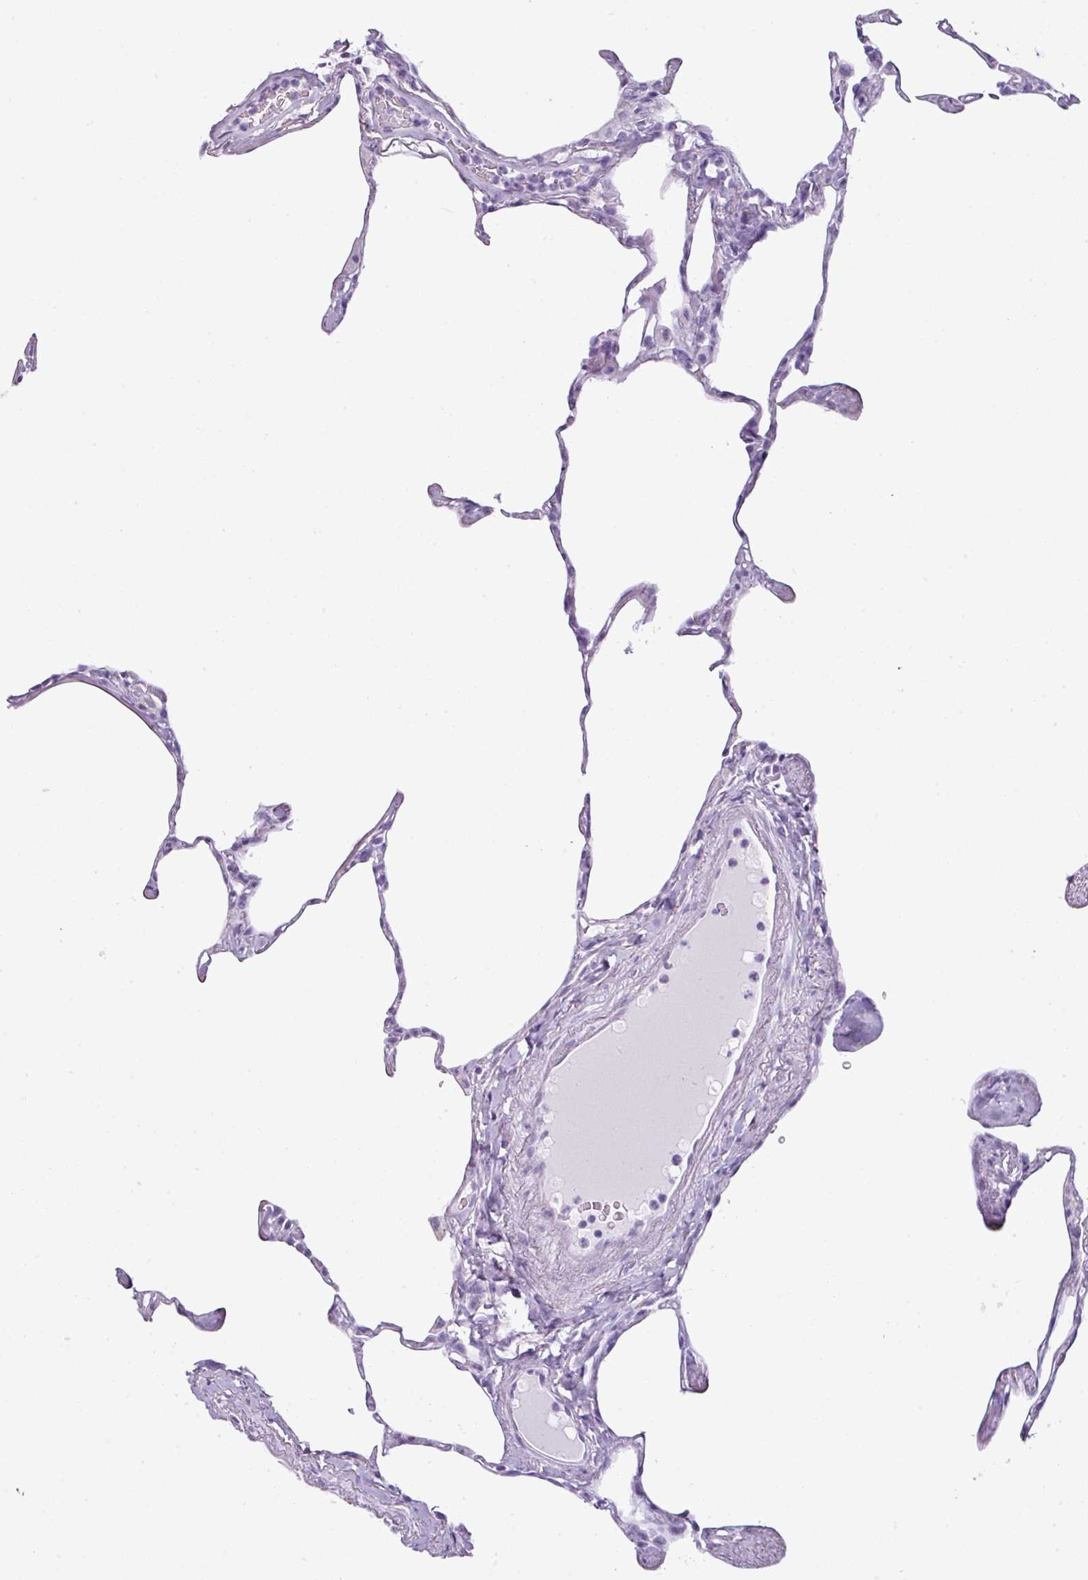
{"staining": {"intensity": "negative", "quantity": "none", "location": "none"}, "tissue": "lung", "cell_type": "Alveolar cells", "image_type": "normal", "snomed": [{"axis": "morphology", "description": "Normal tissue, NOS"}, {"axis": "topography", "description": "Lung"}], "caption": "High power microscopy photomicrograph of an immunohistochemistry image of unremarkable lung, revealing no significant positivity in alveolar cells.", "gene": "SCT", "patient": {"sex": "male", "age": 65}}